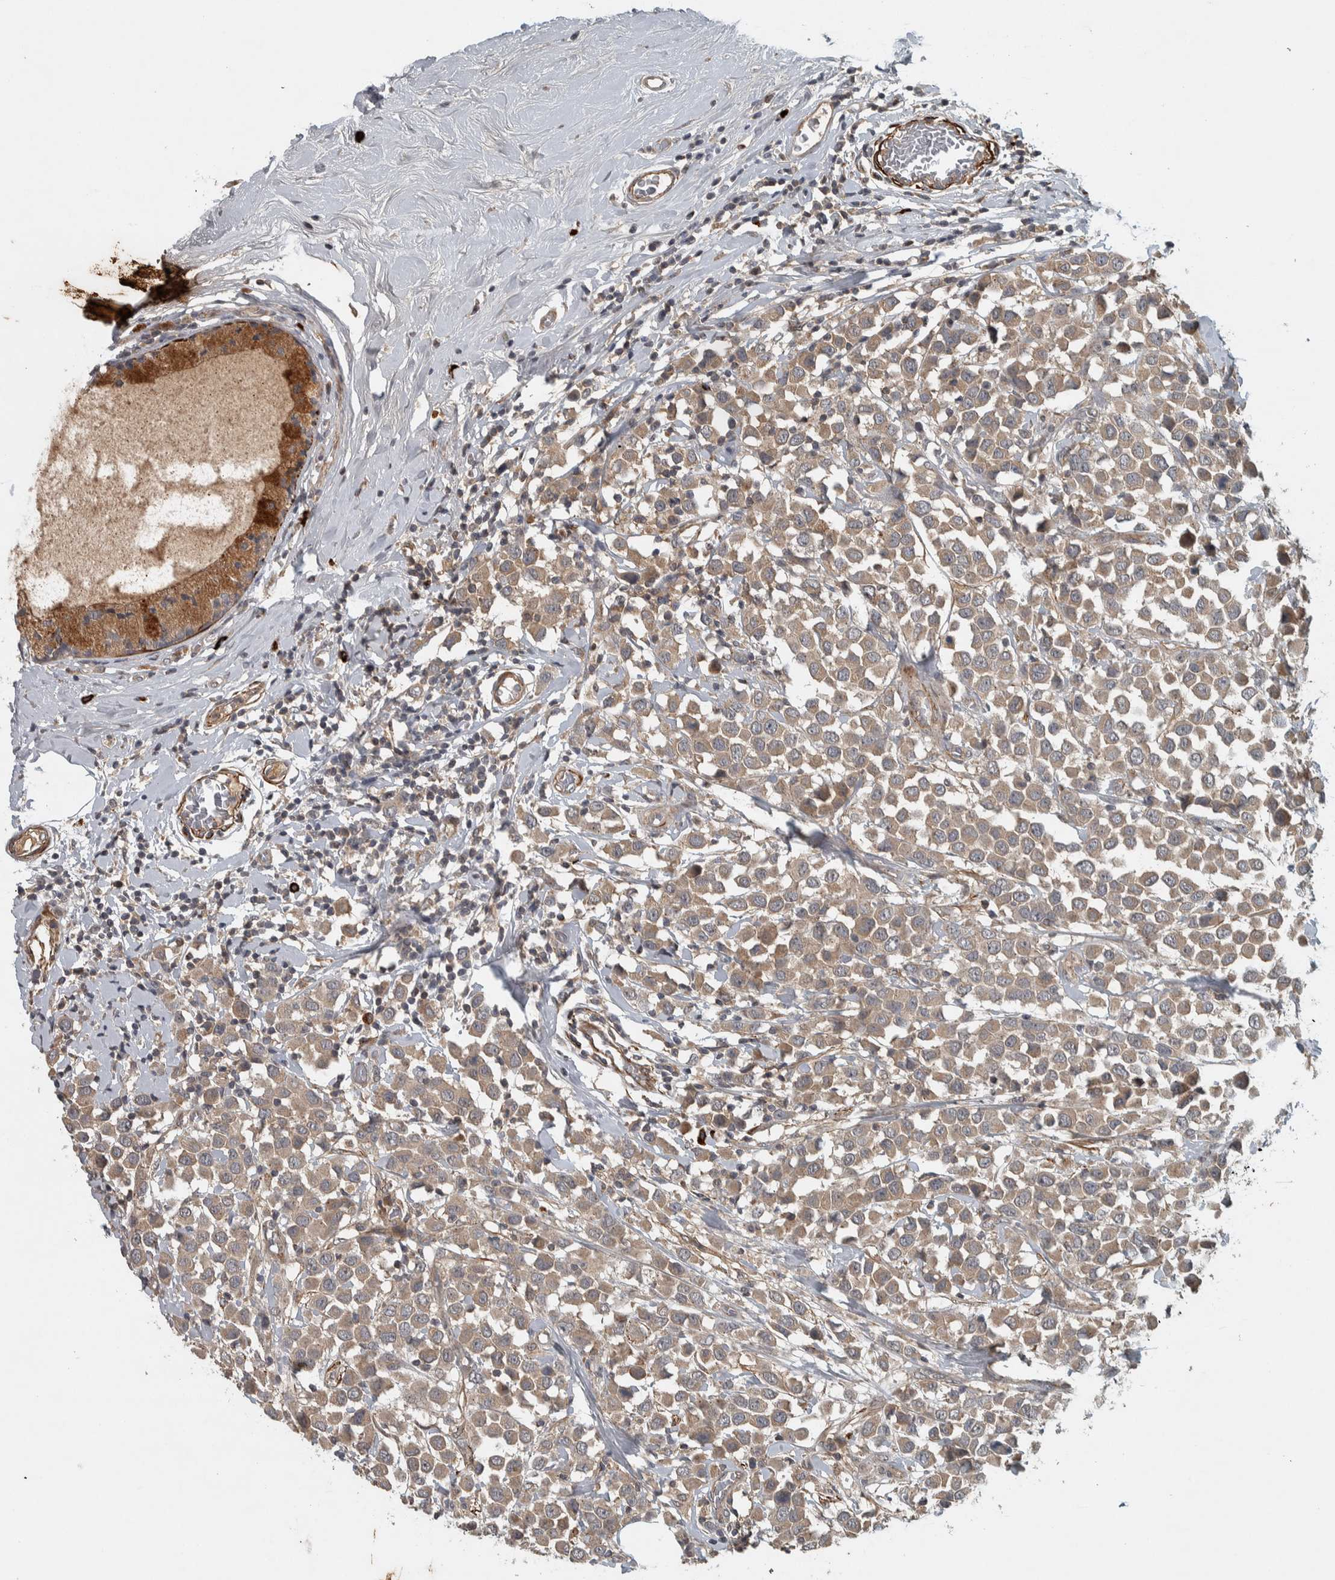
{"staining": {"intensity": "weak", "quantity": ">75%", "location": "cytoplasmic/membranous"}, "tissue": "breast cancer", "cell_type": "Tumor cells", "image_type": "cancer", "snomed": [{"axis": "morphology", "description": "Duct carcinoma"}, {"axis": "topography", "description": "Breast"}], "caption": "This is an image of IHC staining of infiltrating ductal carcinoma (breast), which shows weak positivity in the cytoplasmic/membranous of tumor cells.", "gene": "LBHD1", "patient": {"sex": "female", "age": 61}}